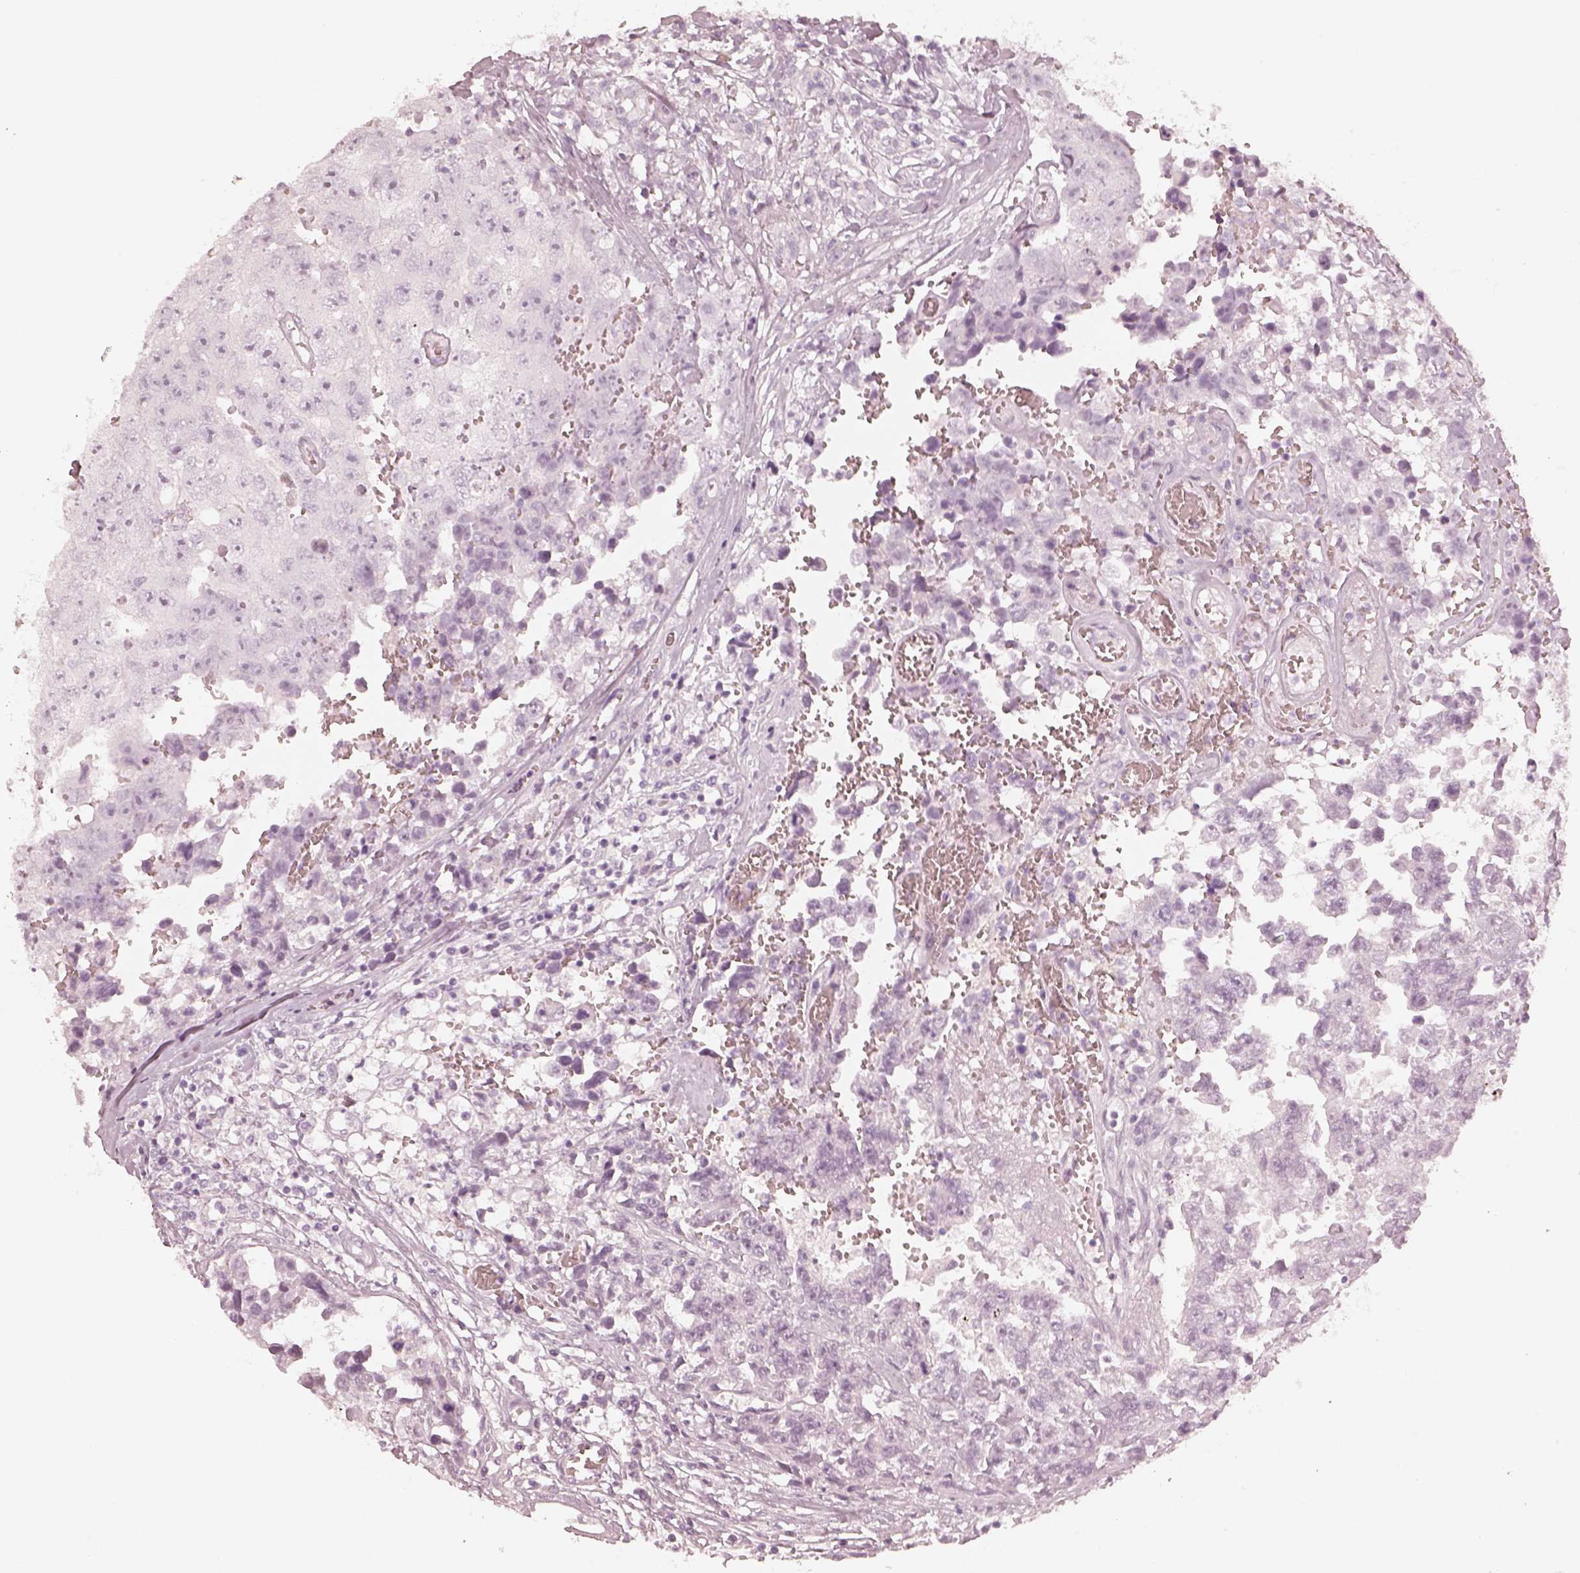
{"staining": {"intensity": "negative", "quantity": "none", "location": "none"}, "tissue": "testis cancer", "cell_type": "Tumor cells", "image_type": "cancer", "snomed": [{"axis": "morphology", "description": "Carcinoma, Embryonal, NOS"}, {"axis": "topography", "description": "Testis"}], "caption": "IHC histopathology image of neoplastic tissue: embryonal carcinoma (testis) stained with DAB (3,3'-diaminobenzidine) demonstrates no significant protein expression in tumor cells. (DAB immunohistochemistry visualized using brightfield microscopy, high magnification).", "gene": "KRT82", "patient": {"sex": "male", "age": 36}}